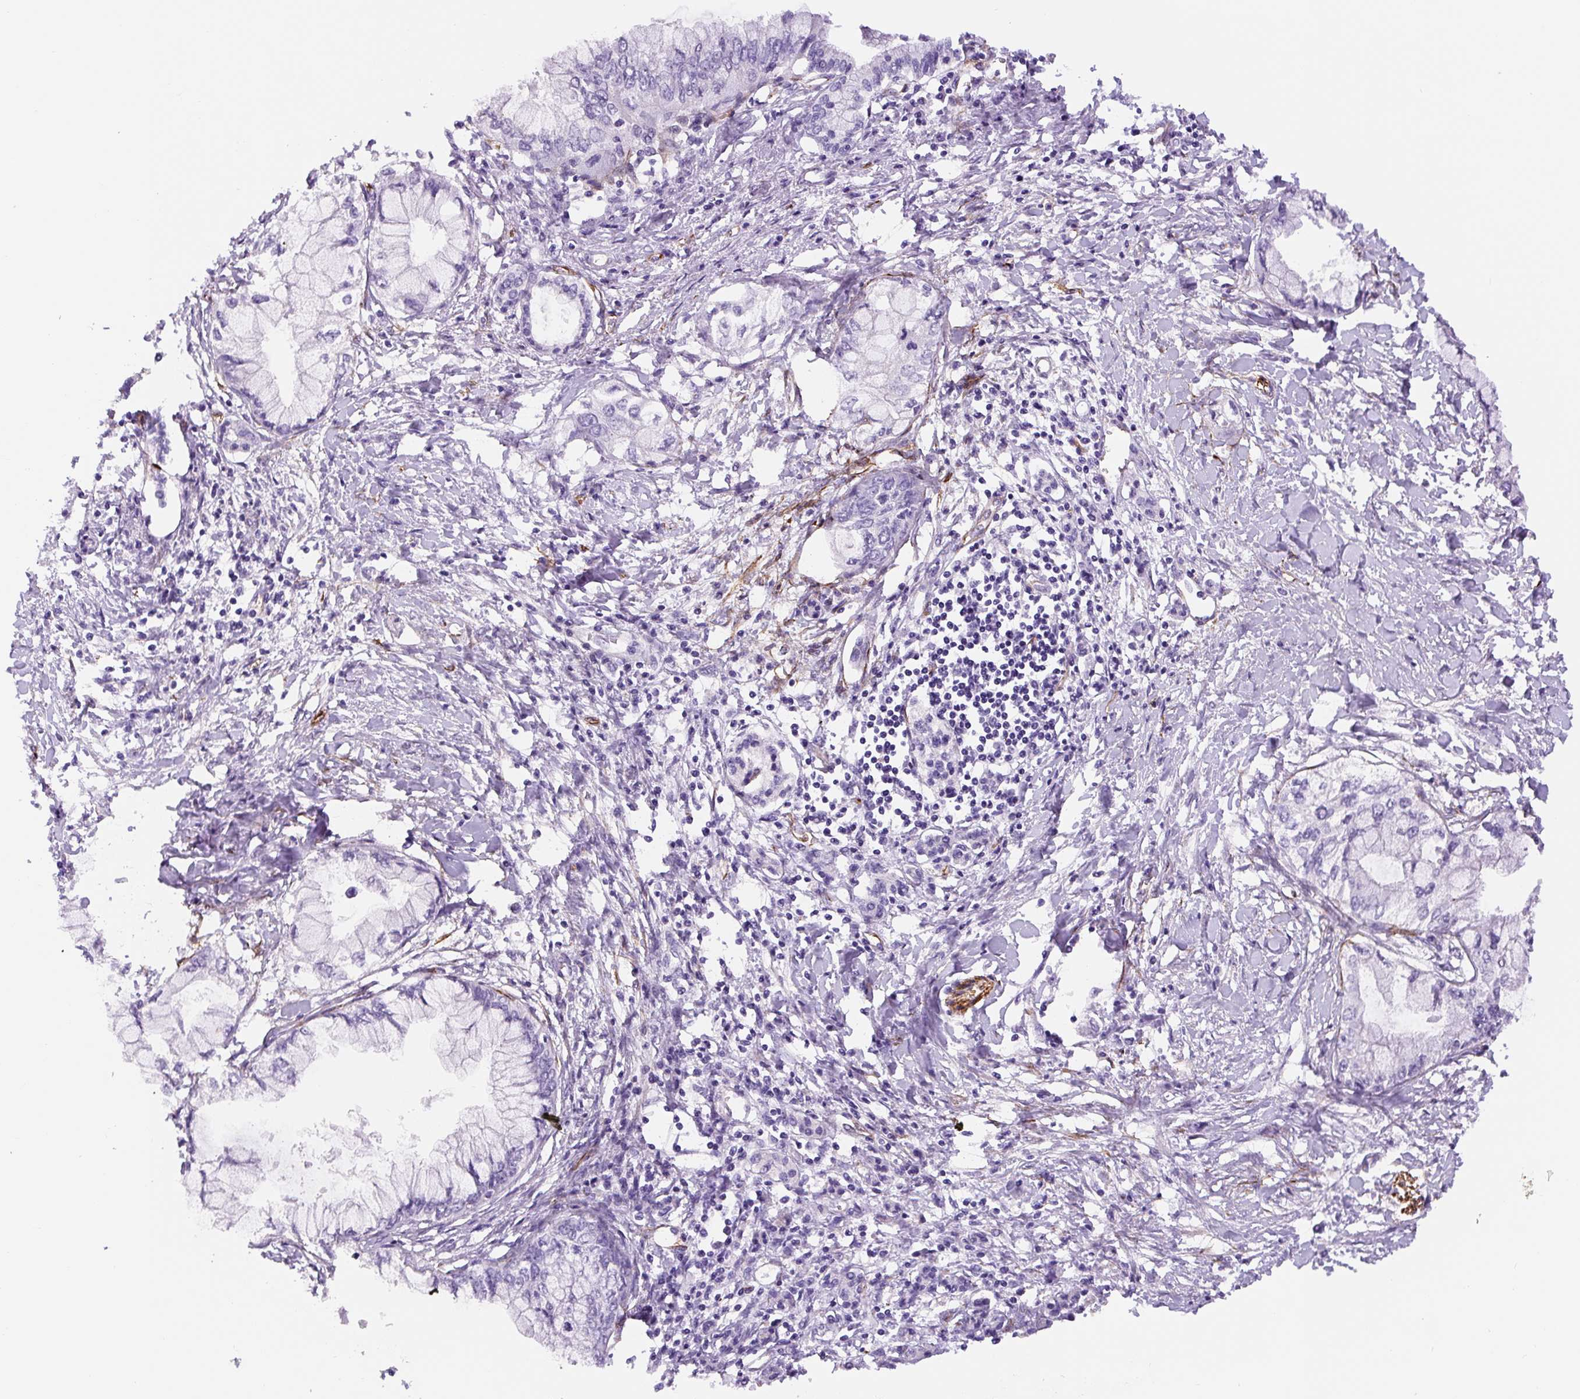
{"staining": {"intensity": "negative", "quantity": "none", "location": "none"}, "tissue": "pancreatic cancer", "cell_type": "Tumor cells", "image_type": "cancer", "snomed": [{"axis": "morphology", "description": "Adenocarcinoma, NOS"}, {"axis": "topography", "description": "Pancreas"}], "caption": "Immunohistochemistry (IHC) of human pancreatic adenocarcinoma demonstrates no expression in tumor cells.", "gene": "NES", "patient": {"sex": "male", "age": 48}}